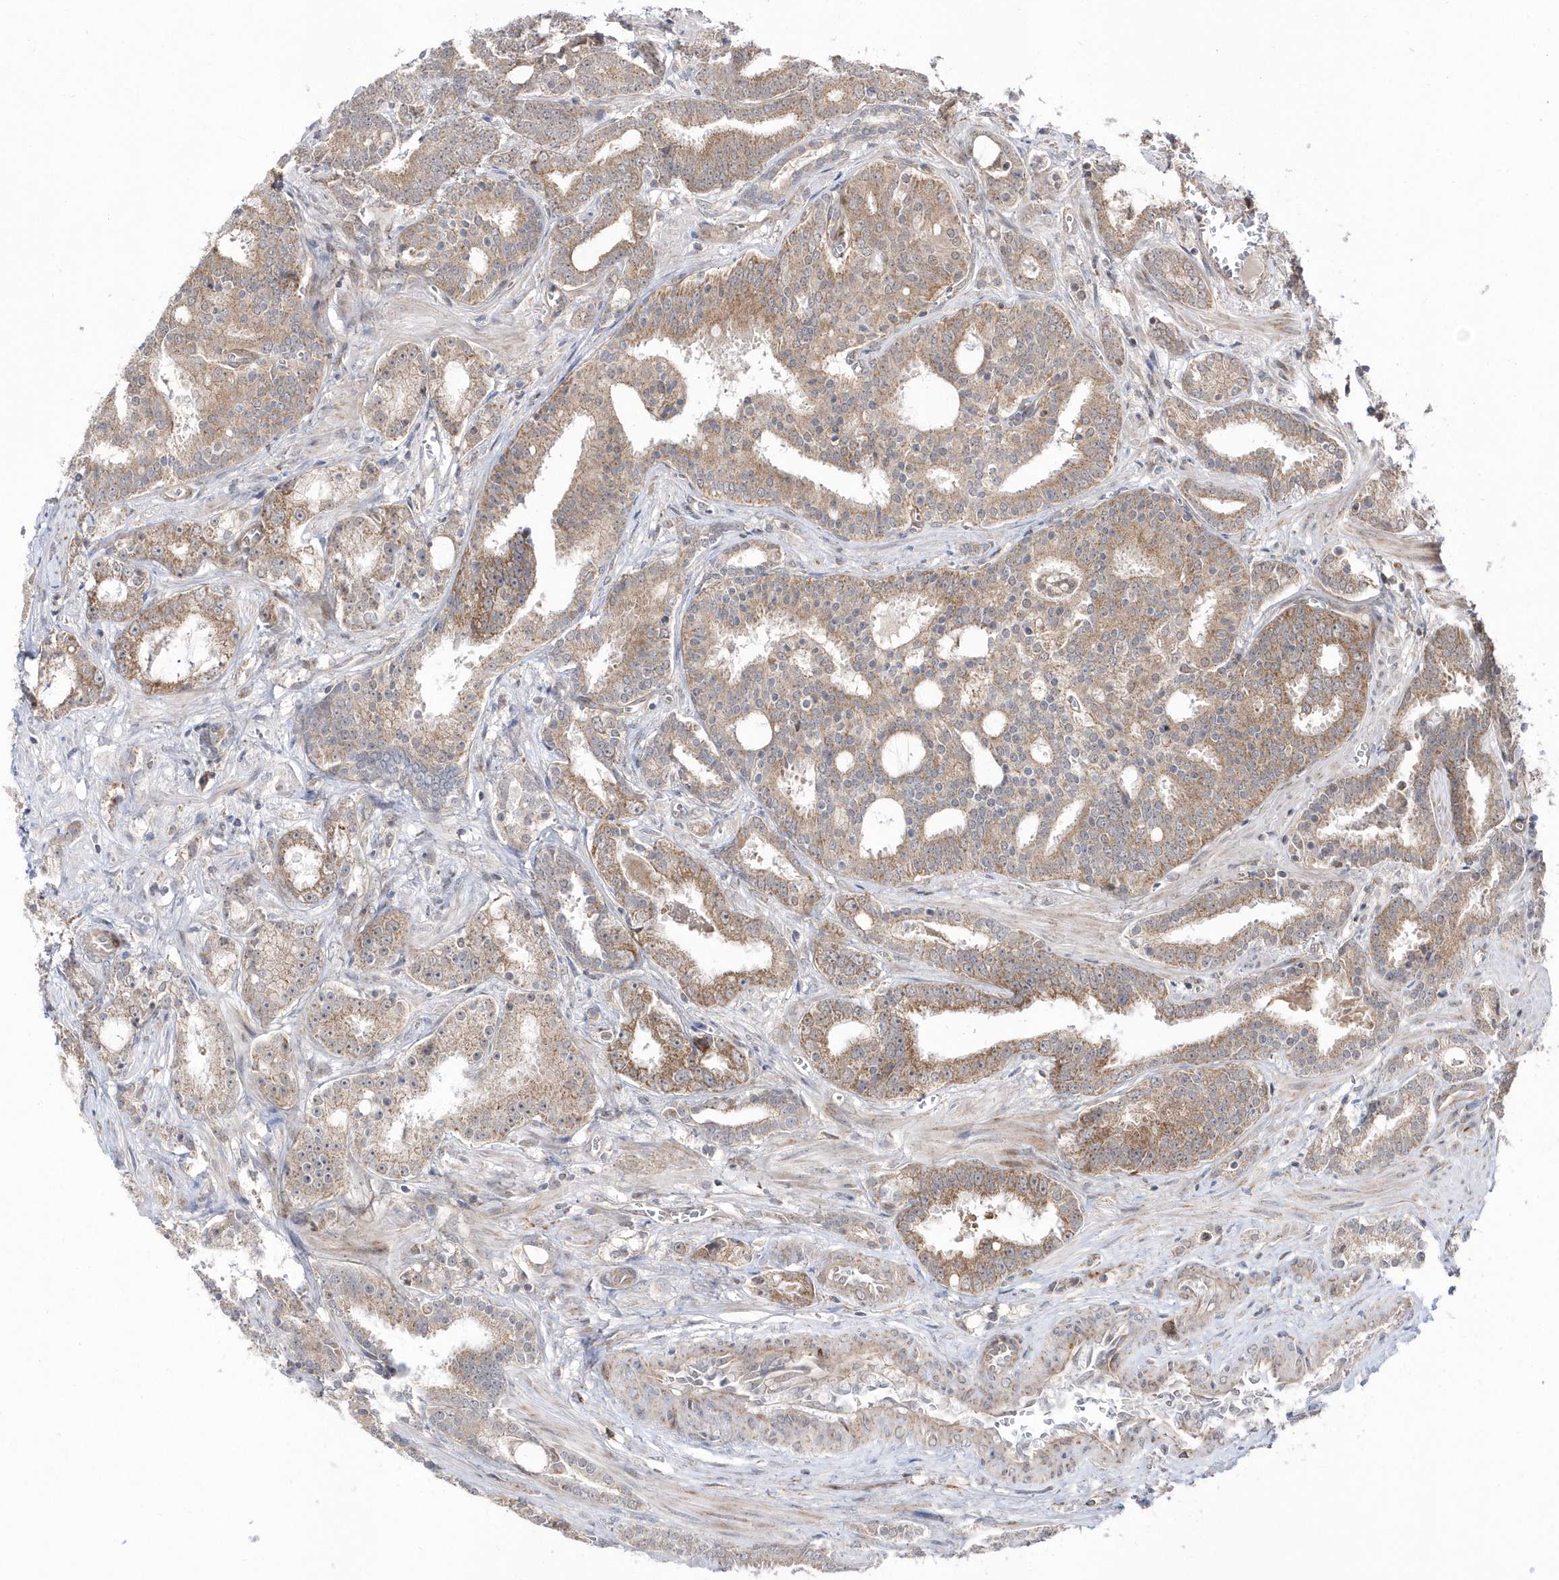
{"staining": {"intensity": "moderate", "quantity": "25%-75%", "location": "cytoplasmic/membranous"}, "tissue": "prostate cancer", "cell_type": "Tumor cells", "image_type": "cancer", "snomed": [{"axis": "morphology", "description": "Adenocarcinoma, High grade"}, {"axis": "topography", "description": "Prostate and seminal vesicle, NOS"}], "caption": "A high-resolution histopathology image shows immunohistochemistry staining of prostate cancer, which demonstrates moderate cytoplasmic/membranous expression in about 25%-75% of tumor cells. (DAB (3,3'-diaminobenzidine) = brown stain, brightfield microscopy at high magnification).", "gene": "DALRD3", "patient": {"sex": "male", "age": 67}}